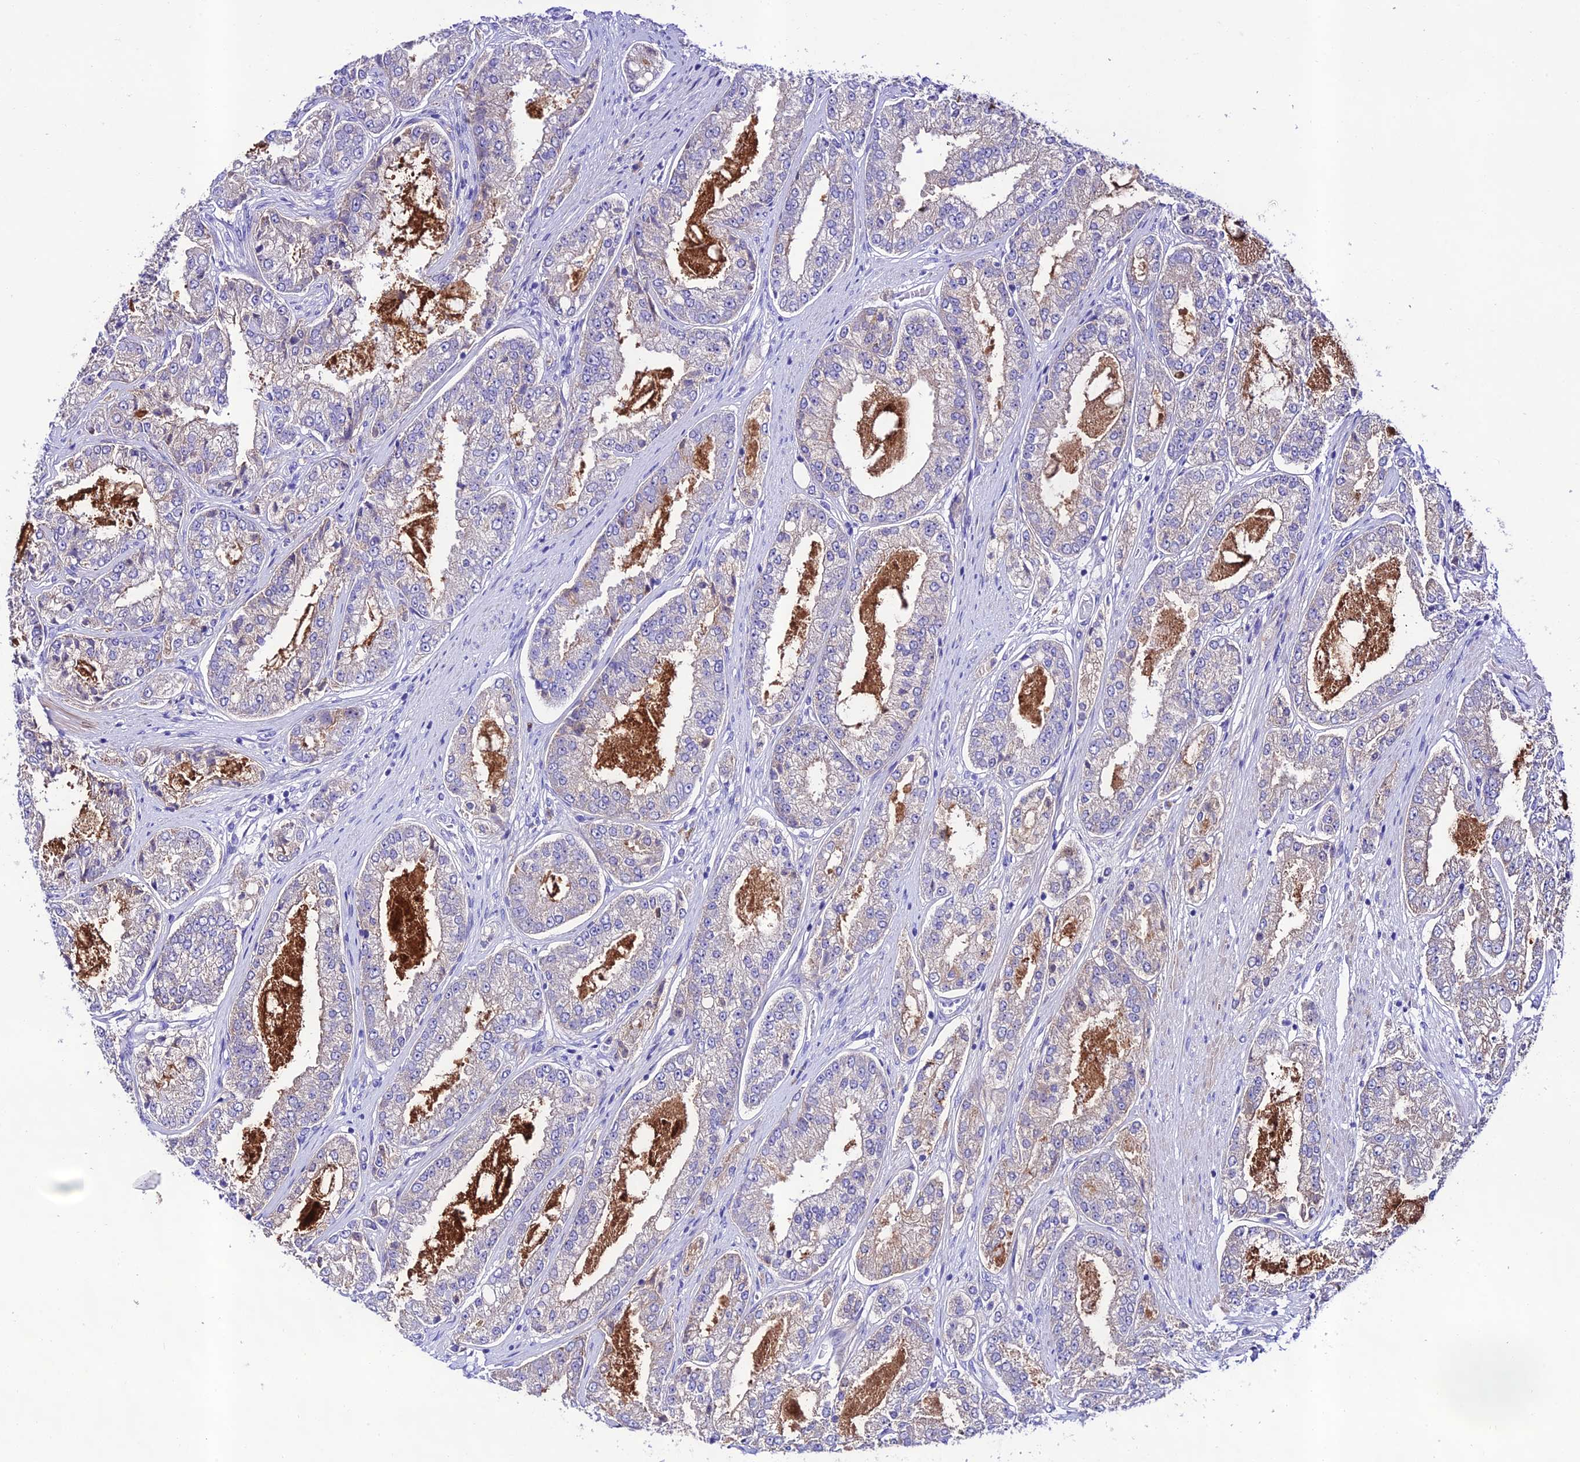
{"staining": {"intensity": "negative", "quantity": "none", "location": "none"}, "tissue": "prostate cancer", "cell_type": "Tumor cells", "image_type": "cancer", "snomed": [{"axis": "morphology", "description": "Adenocarcinoma, High grade"}, {"axis": "topography", "description": "Prostate"}], "caption": "Immunohistochemistry image of neoplastic tissue: human prostate cancer stained with DAB (3,3'-diaminobenzidine) shows no significant protein staining in tumor cells.", "gene": "NLRP6", "patient": {"sex": "male", "age": 71}}